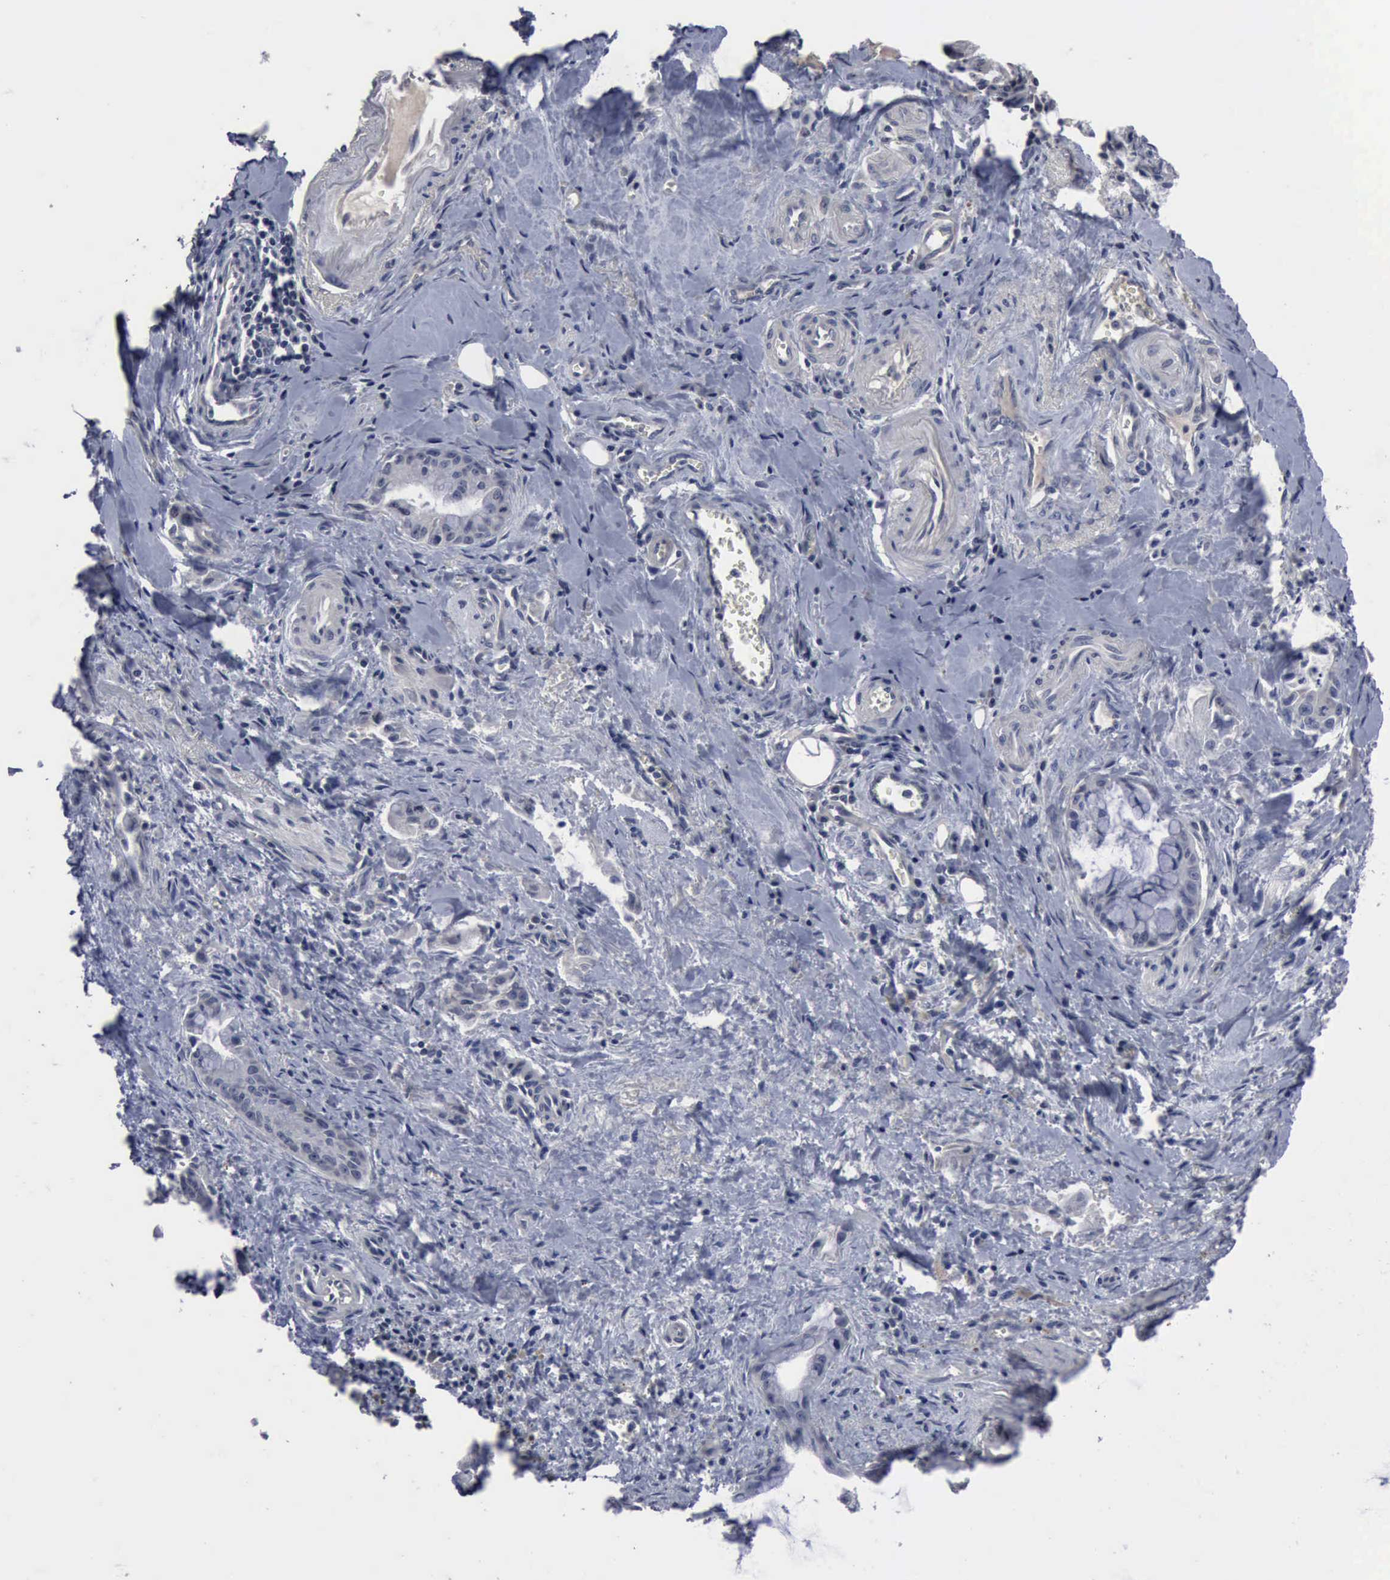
{"staining": {"intensity": "negative", "quantity": "none", "location": "none"}, "tissue": "pancreatic cancer", "cell_type": "Tumor cells", "image_type": "cancer", "snomed": [{"axis": "morphology", "description": "Adenocarcinoma, NOS"}, {"axis": "topography", "description": "Pancreas"}], "caption": "The image shows no staining of tumor cells in pancreatic cancer (adenocarcinoma).", "gene": "MYO18B", "patient": {"sex": "male", "age": 59}}